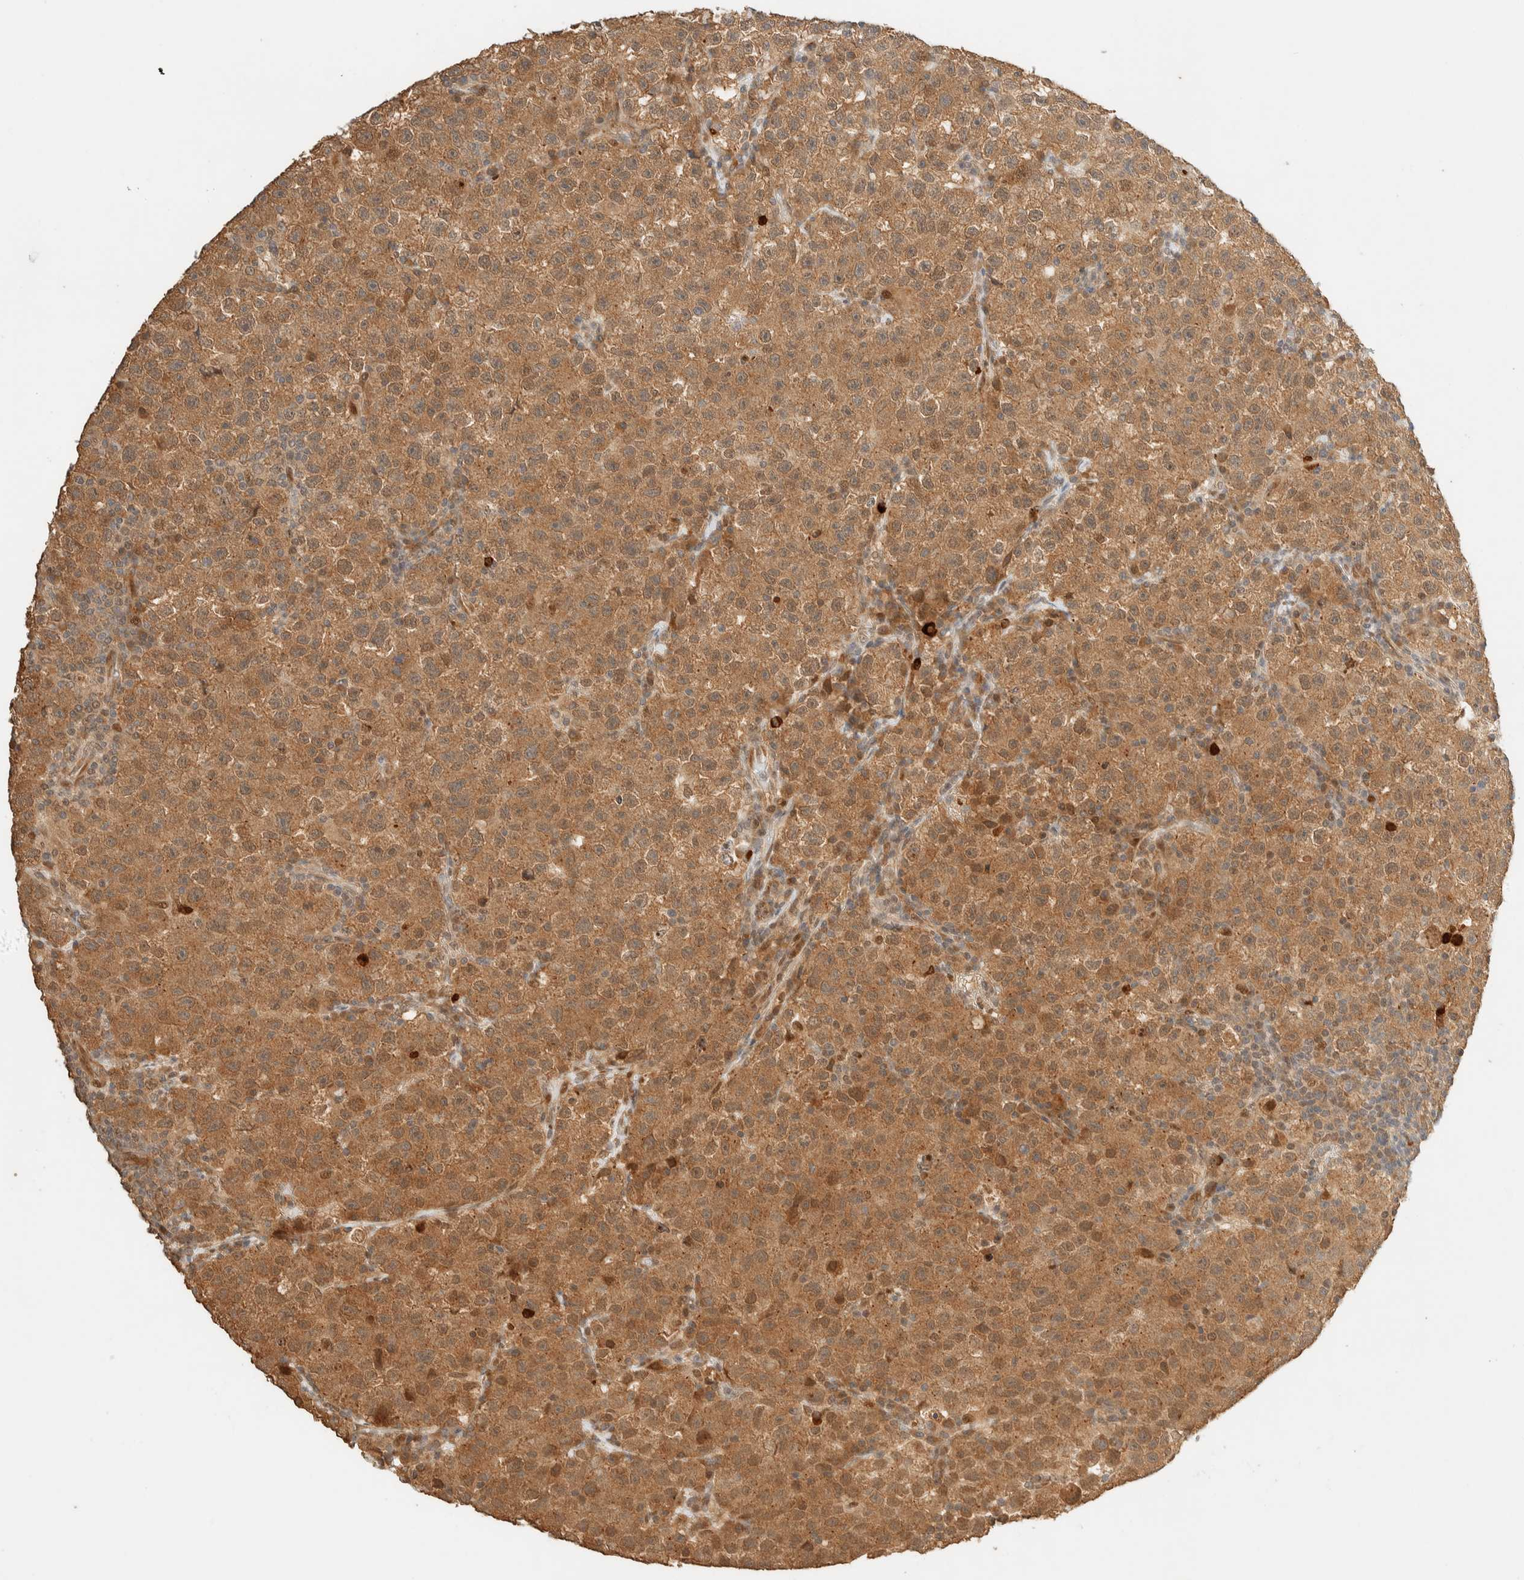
{"staining": {"intensity": "moderate", "quantity": ">75%", "location": "cytoplasmic/membranous"}, "tissue": "testis cancer", "cell_type": "Tumor cells", "image_type": "cancer", "snomed": [{"axis": "morphology", "description": "Seminoma, NOS"}, {"axis": "topography", "description": "Testis"}], "caption": "High-power microscopy captured an immunohistochemistry (IHC) micrograph of testis seminoma, revealing moderate cytoplasmic/membranous expression in approximately >75% of tumor cells. The staining was performed using DAB (3,3'-diaminobenzidine), with brown indicating positive protein expression. Nuclei are stained blue with hematoxylin.", "gene": "ZBTB34", "patient": {"sex": "male", "age": 22}}